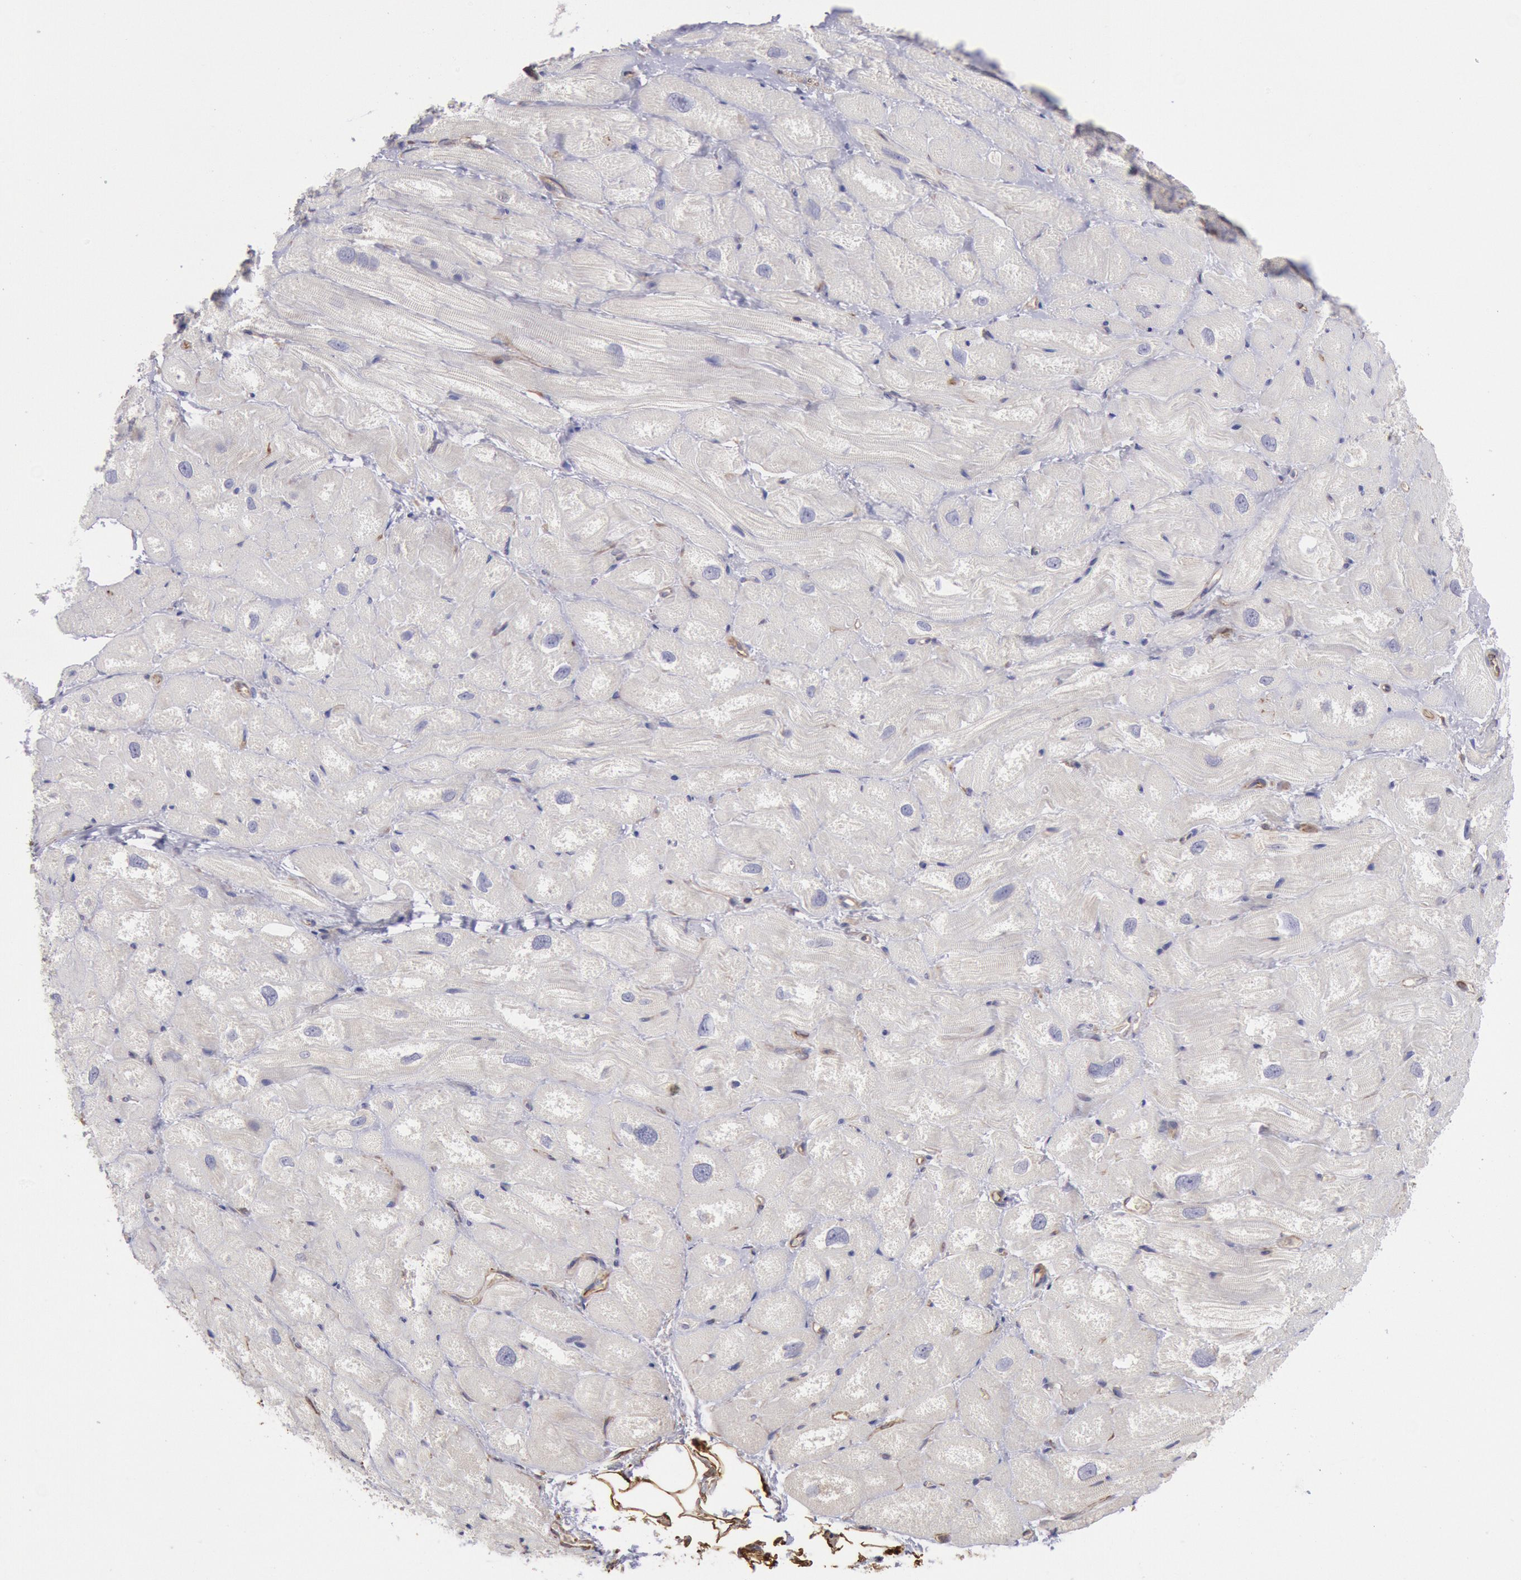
{"staining": {"intensity": "negative", "quantity": "none", "location": "none"}, "tissue": "heart muscle", "cell_type": "Cardiomyocytes", "image_type": "normal", "snomed": [{"axis": "morphology", "description": "Normal tissue, NOS"}, {"axis": "topography", "description": "Heart"}], "caption": "Benign heart muscle was stained to show a protein in brown. There is no significant positivity in cardiomyocytes. (IHC, brightfield microscopy, high magnification).", "gene": "RNF139", "patient": {"sex": "male", "age": 49}}